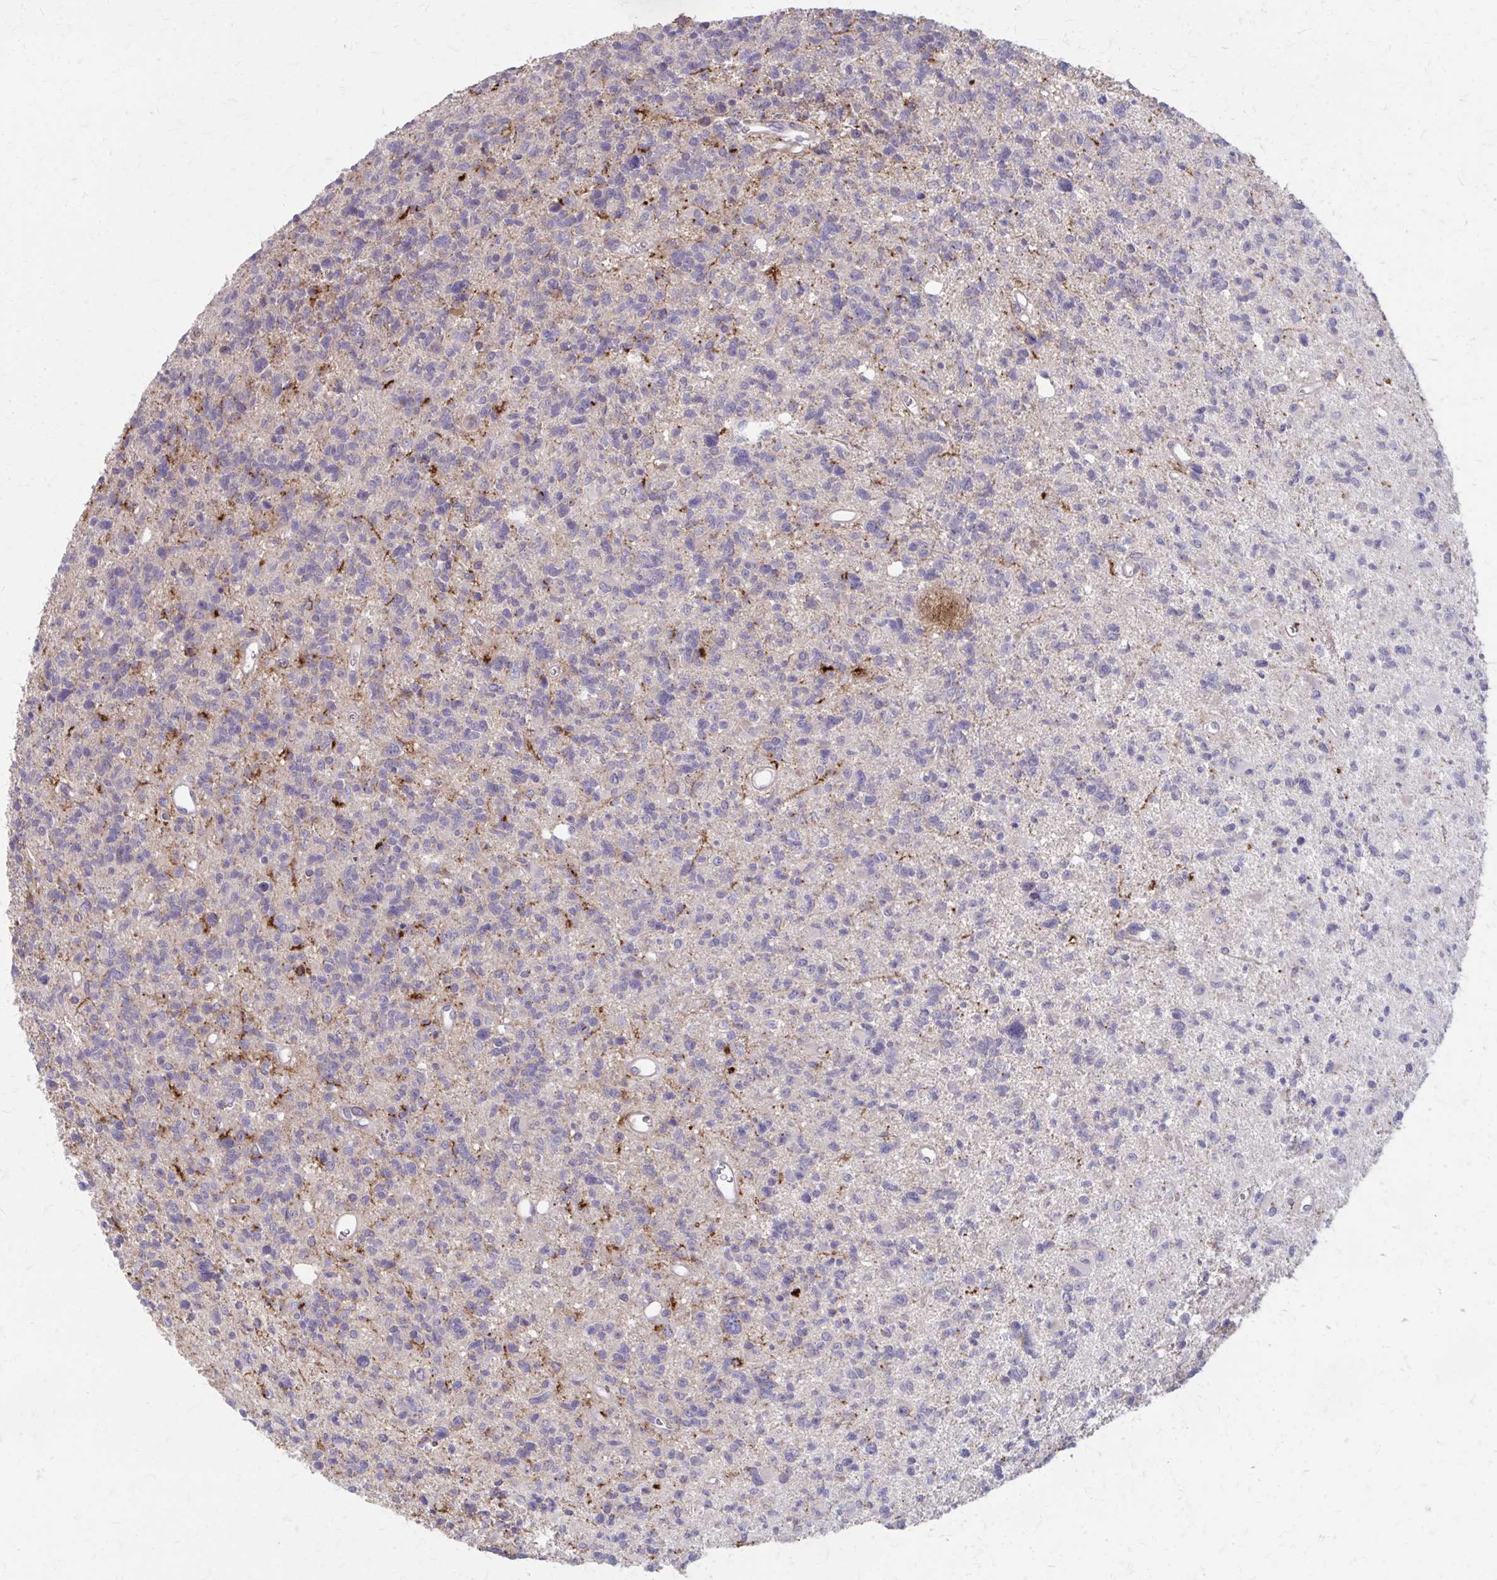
{"staining": {"intensity": "negative", "quantity": "none", "location": "none"}, "tissue": "glioma", "cell_type": "Tumor cells", "image_type": "cancer", "snomed": [{"axis": "morphology", "description": "Glioma, malignant, High grade"}, {"axis": "topography", "description": "Brain"}], "caption": "This photomicrograph is of glioma stained with immunohistochemistry to label a protein in brown with the nuclei are counter-stained blue. There is no expression in tumor cells. (Brightfield microscopy of DAB (3,3'-diaminobenzidine) immunohistochemistry at high magnification).", "gene": "MMP14", "patient": {"sex": "male", "age": 29}}